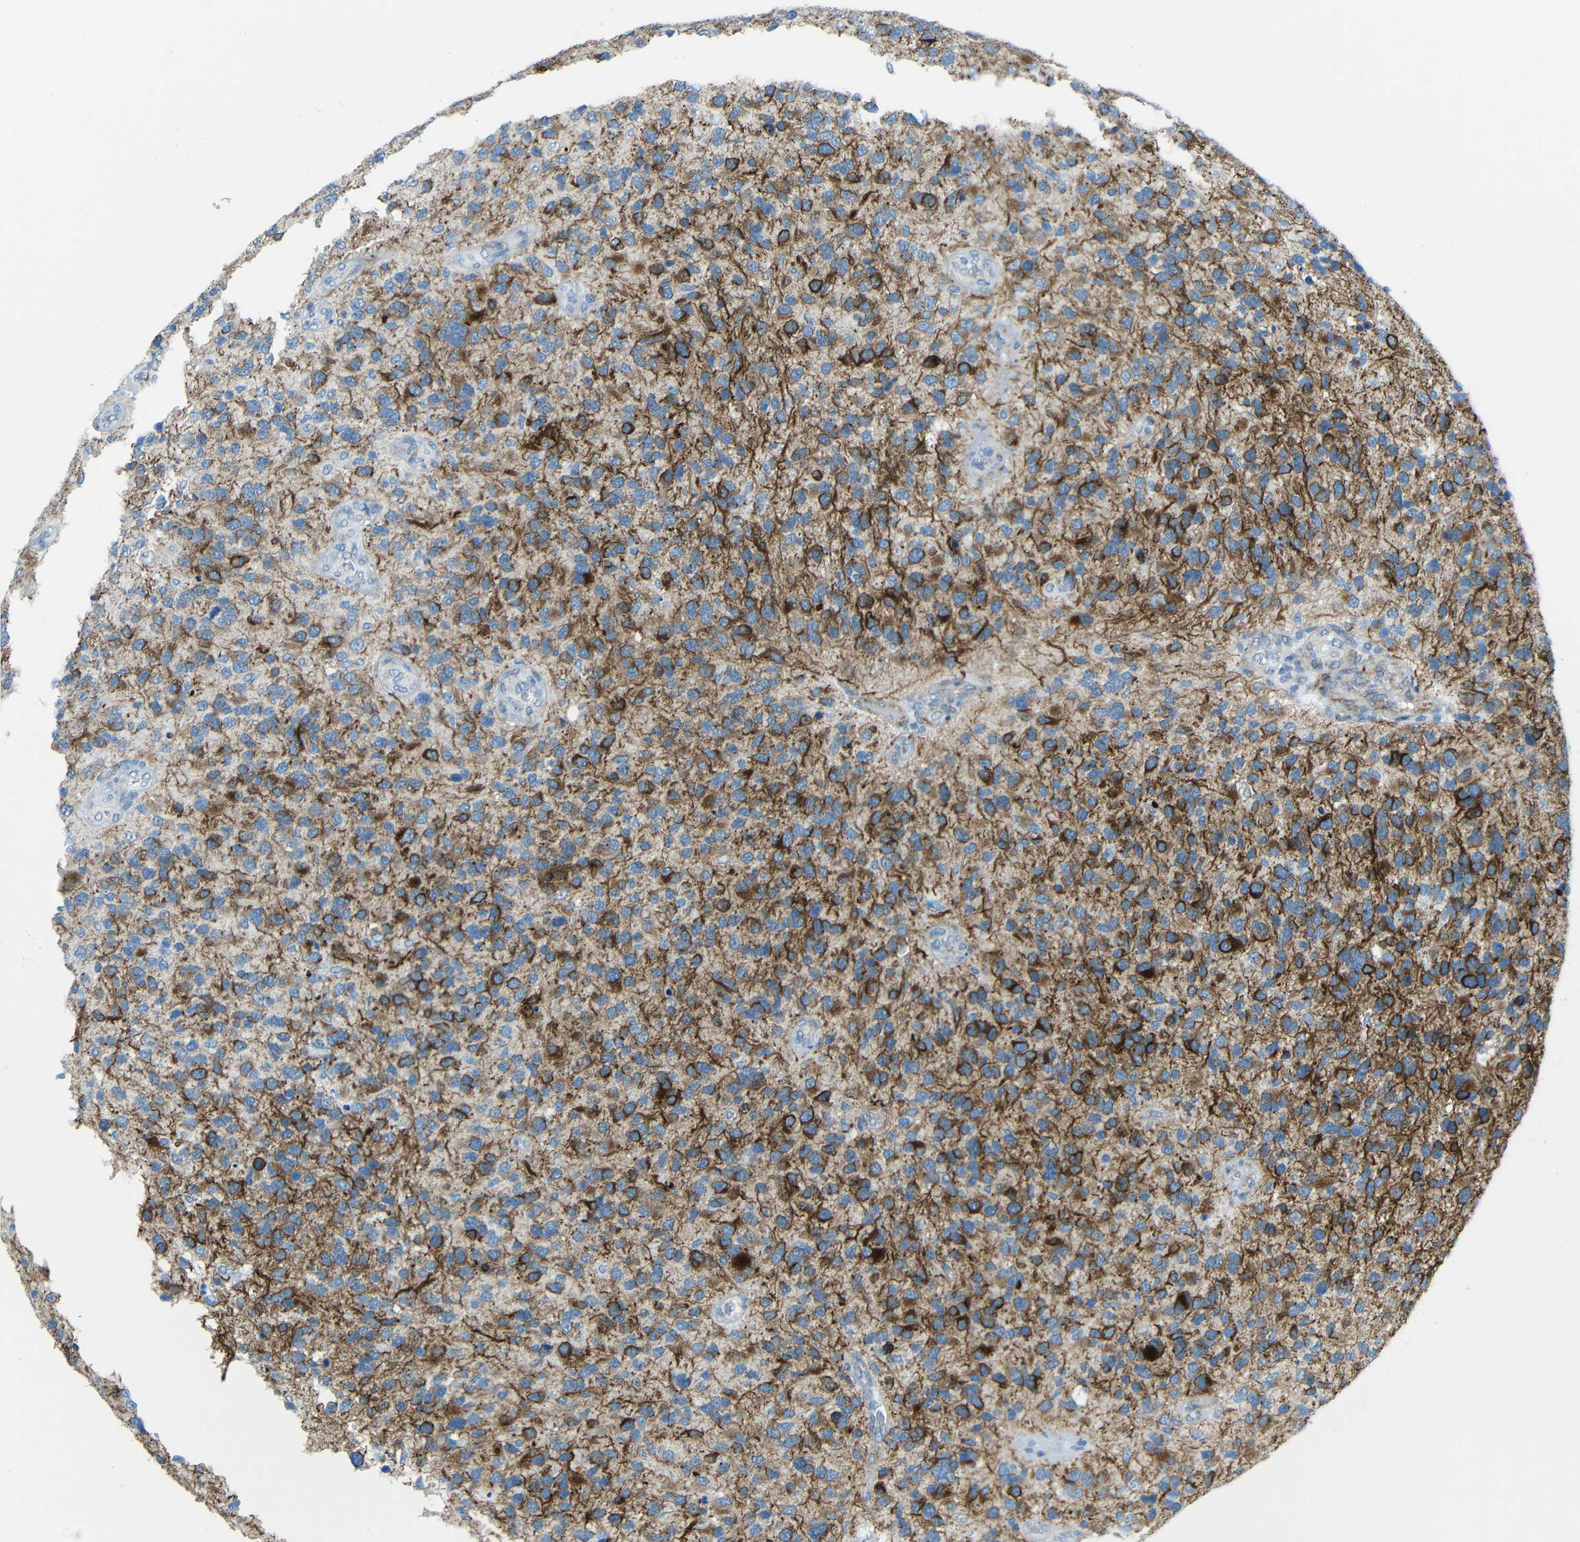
{"staining": {"intensity": "strong", "quantity": "25%-75%", "location": "cytoplasmic/membranous"}, "tissue": "glioma", "cell_type": "Tumor cells", "image_type": "cancer", "snomed": [{"axis": "morphology", "description": "Glioma, malignant, High grade"}, {"axis": "topography", "description": "Brain"}], "caption": "An immunohistochemistry micrograph of neoplastic tissue is shown. Protein staining in brown highlights strong cytoplasmic/membranous positivity in glioma within tumor cells.", "gene": "TUBB4B", "patient": {"sex": "female", "age": 58}}